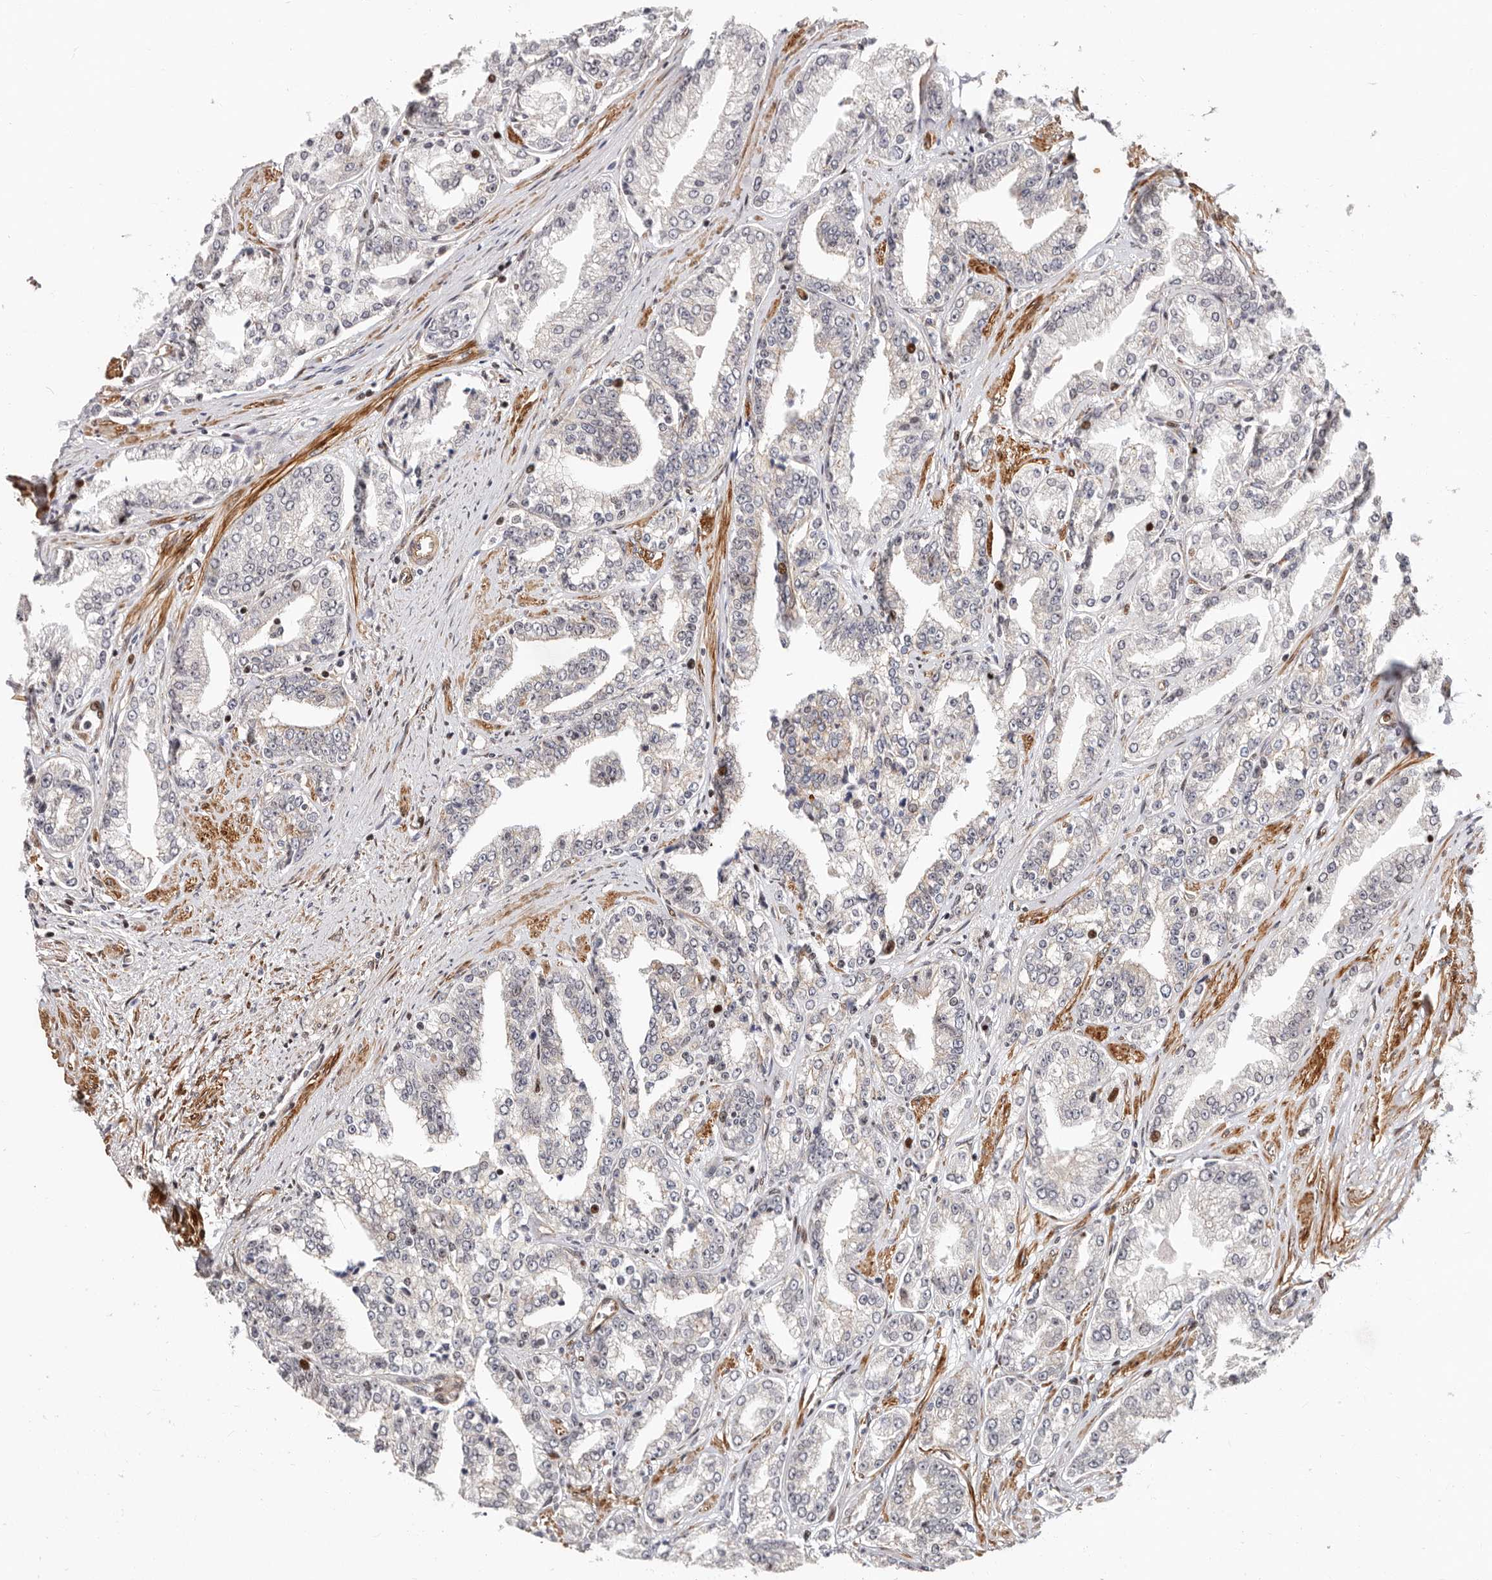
{"staining": {"intensity": "negative", "quantity": "none", "location": "none"}, "tissue": "prostate cancer", "cell_type": "Tumor cells", "image_type": "cancer", "snomed": [{"axis": "morphology", "description": "Adenocarcinoma, High grade"}, {"axis": "topography", "description": "Prostate"}], "caption": "Immunohistochemical staining of human high-grade adenocarcinoma (prostate) shows no significant expression in tumor cells.", "gene": "EPHX3", "patient": {"sex": "male", "age": 71}}